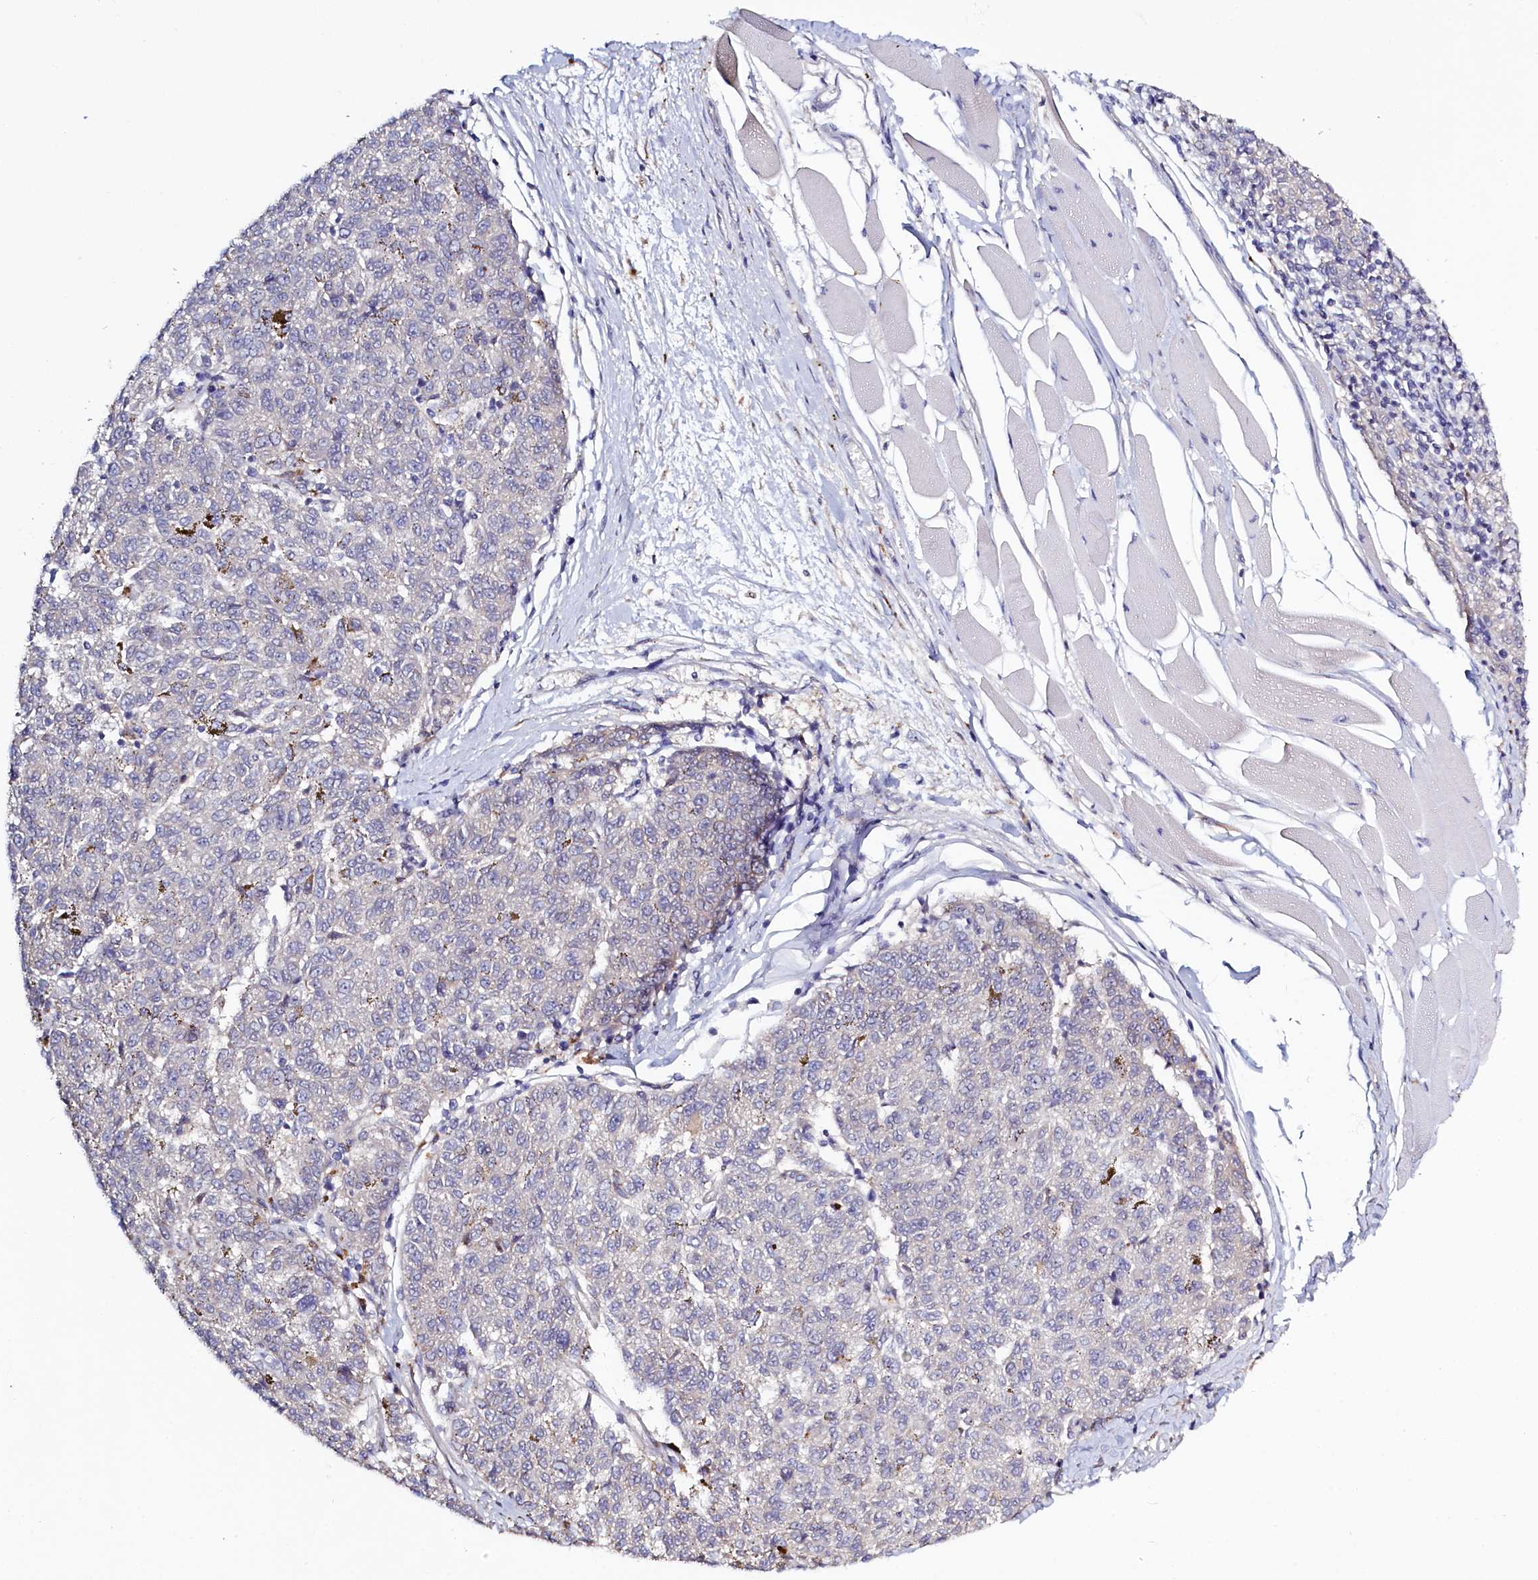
{"staining": {"intensity": "negative", "quantity": "none", "location": "none"}, "tissue": "melanoma", "cell_type": "Tumor cells", "image_type": "cancer", "snomed": [{"axis": "morphology", "description": "Malignant melanoma, NOS"}, {"axis": "topography", "description": "Skin"}], "caption": "Histopathology image shows no protein positivity in tumor cells of malignant melanoma tissue.", "gene": "PDE6D", "patient": {"sex": "female", "age": 72}}